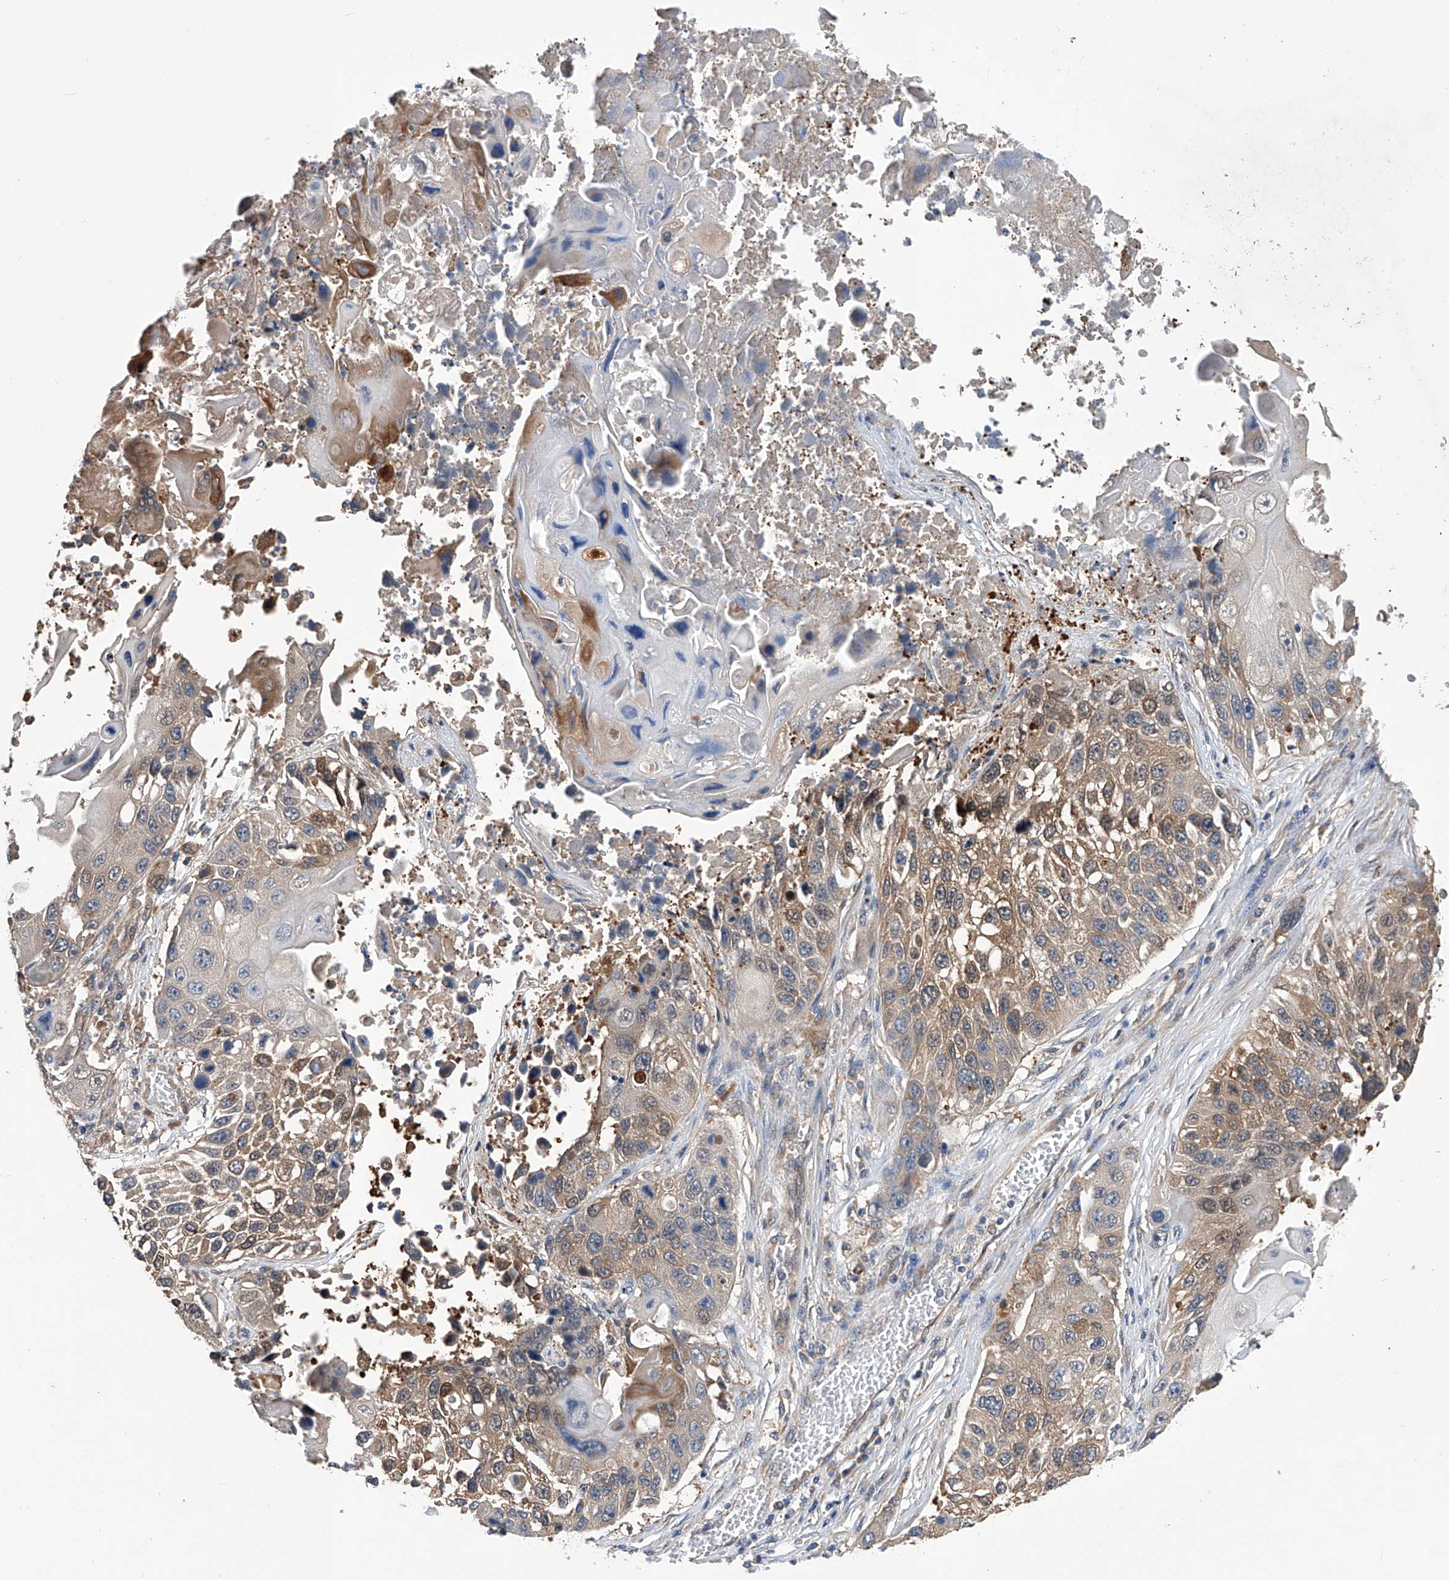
{"staining": {"intensity": "weak", "quantity": ">75%", "location": "cytoplasmic/membranous"}, "tissue": "lung cancer", "cell_type": "Tumor cells", "image_type": "cancer", "snomed": [{"axis": "morphology", "description": "Squamous cell carcinoma, NOS"}, {"axis": "topography", "description": "Lung"}], "caption": "Lung cancer stained for a protein reveals weak cytoplasmic/membranous positivity in tumor cells.", "gene": "SPATA20", "patient": {"sex": "male", "age": 61}}